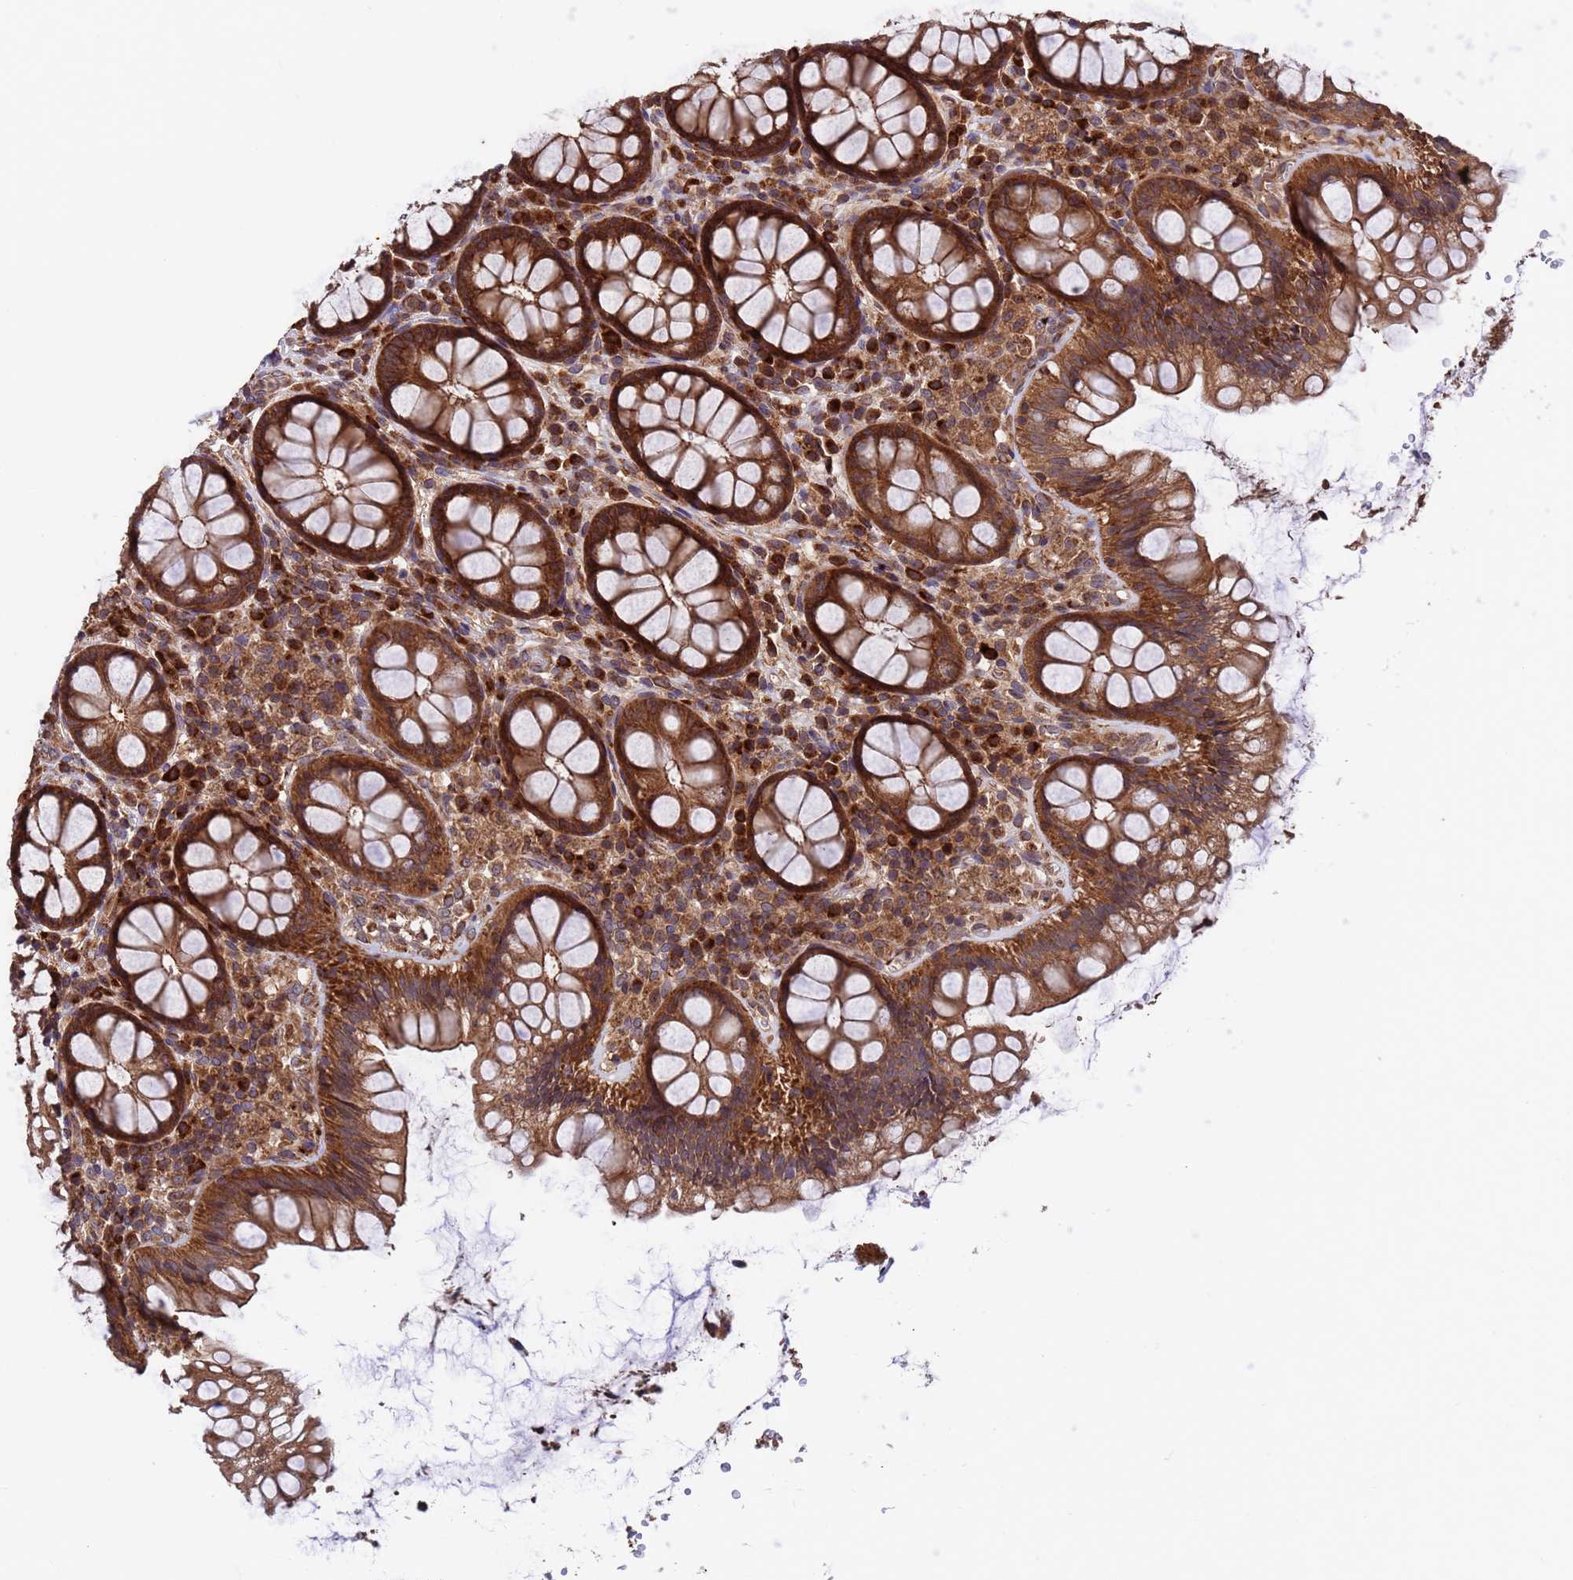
{"staining": {"intensity": "strong", "quantity": ">75%", "location": "cytoplasmic/membranous"}, "tissue": "rectum", "cell_type": "Glandular cells", "image_type": "normal", "snomed": [{"axis": "morphology", "description": "Normal tissue, NOS"}, {"axis": "topography", "description": "Rectum"}], "caption": "An IHC image of benign tissue is shown. Protein staining in brown highlights strong cytoplasmic/membranous positivity in rectum within glandular cells.", "gene": "TSR3", "patient": {"sex": "male", "age": 83}}